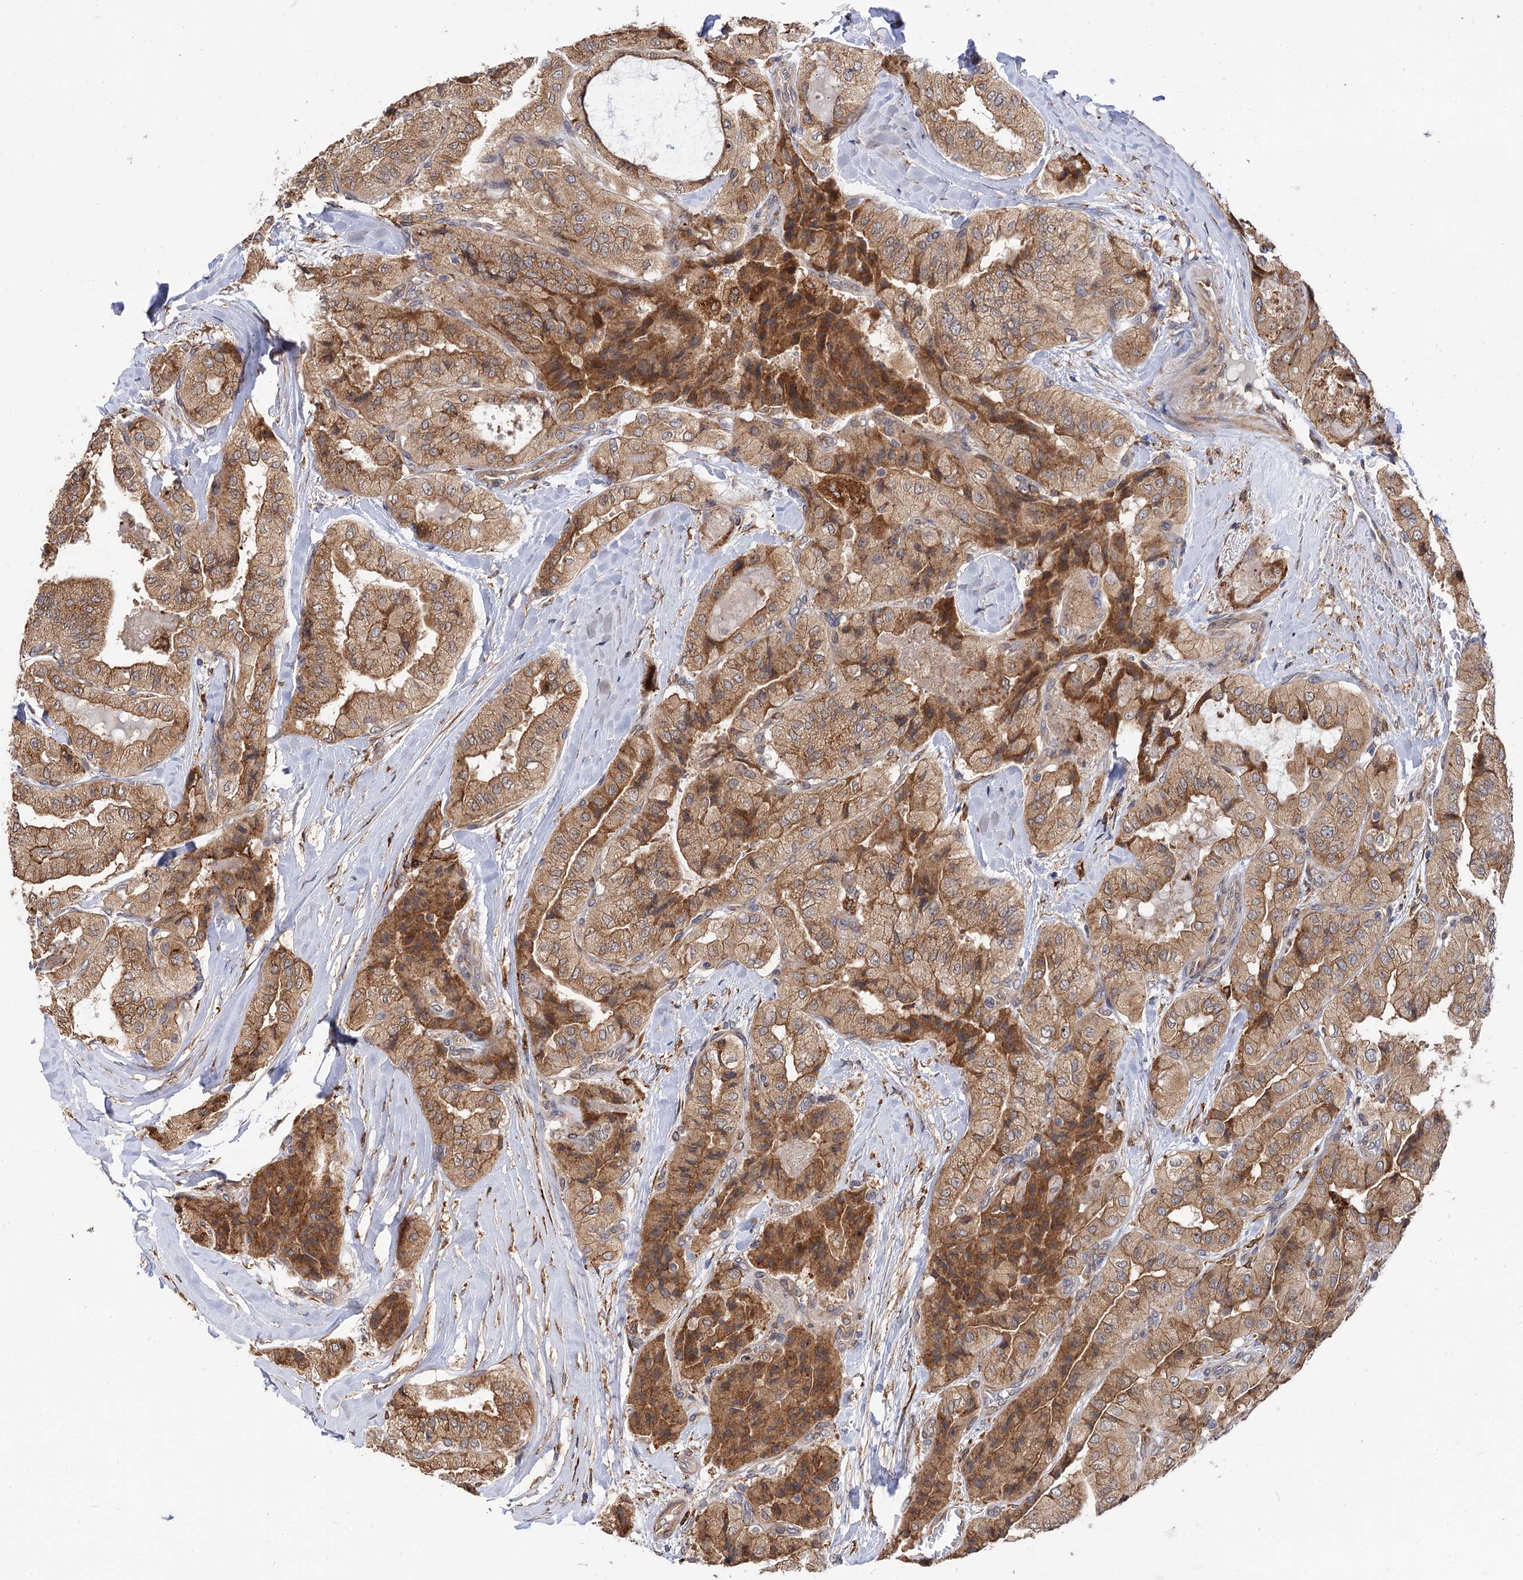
{"staining": {"intensity": "moderate", "quantity": ">75%", "location": "cytoplasmic/membranous"}, "tissue": "thyroid cancer", "cell_type": "Tumor cells", "image_type": "cancer", "snomed": [{"axis": "morphology", "description": "Papillary adenocarcinoma, NOS"}, {"axis": "topography", "description": "Thyroid gland"}], "caption": "The histopathology image shows a brown stain indicating the presence of a protein in the cytoplasmic/membranous of tumor cells in thyroid papillary adenocarcinoma.", "gene": "PPIP5K2", "patient": {"sex": "female", "age": 59}}